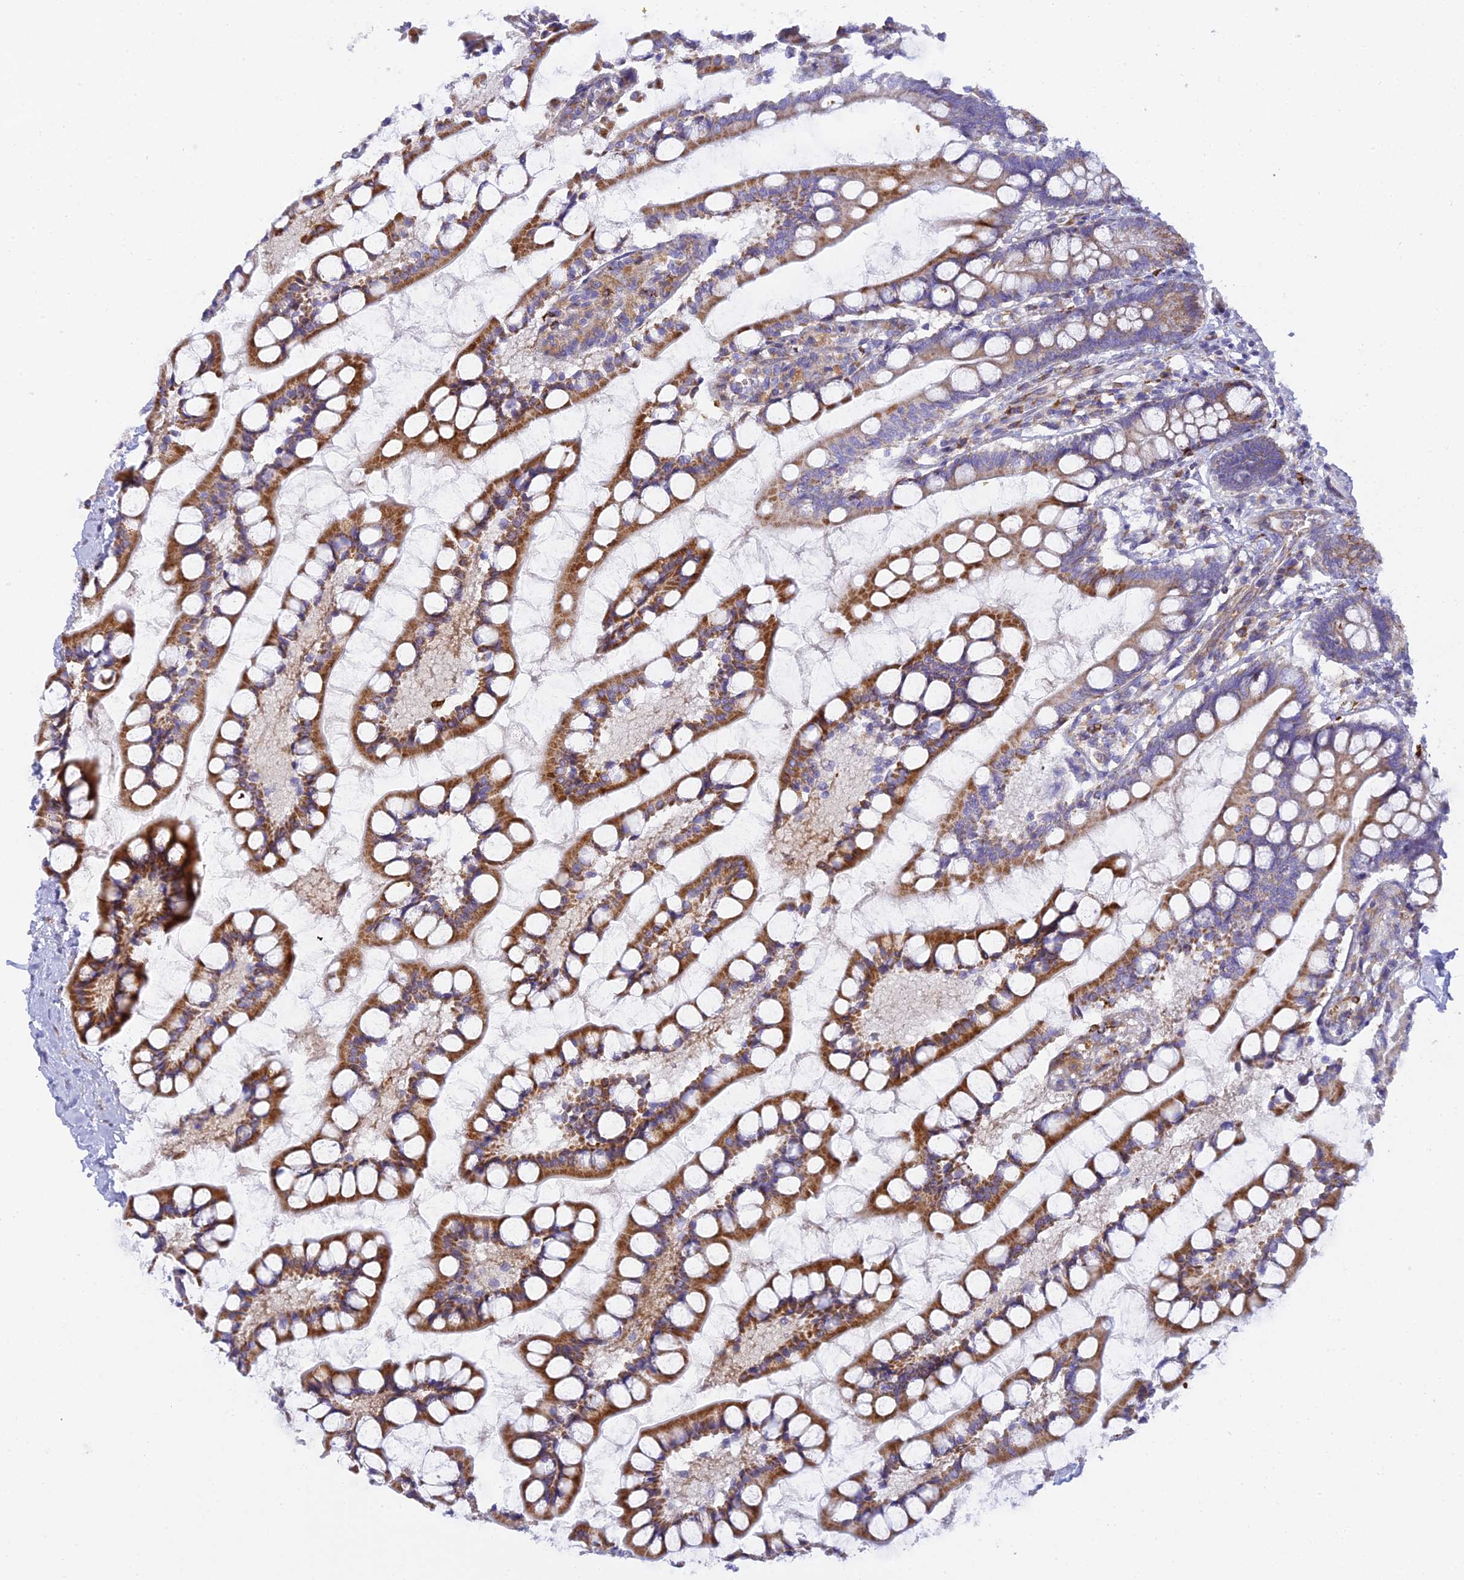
{"staining": {"intensity": "strong", "quantity": ">75%", "location": "cytoplasmic/membranous"}, "tissue": "small intestine", "cell_type": "Glandular cells", "image_type": "normal", "snomed": [{"axis": "morphology", "description": "Normal tissue, NOS"}, {"axis": "topography", "description": "Small intestine"}], "caption": "Normal small intestine shows strong cytoplasmic/membranous positivity in about >75% of glandular cells, visualized by immunohistochemistry. (DAB (3,3'-diaminobenzidine) = brown stain, brightfield microscopy at high magnification).", "gene": "CLCN7", "patient": {"sex": "male", "age": 52}}